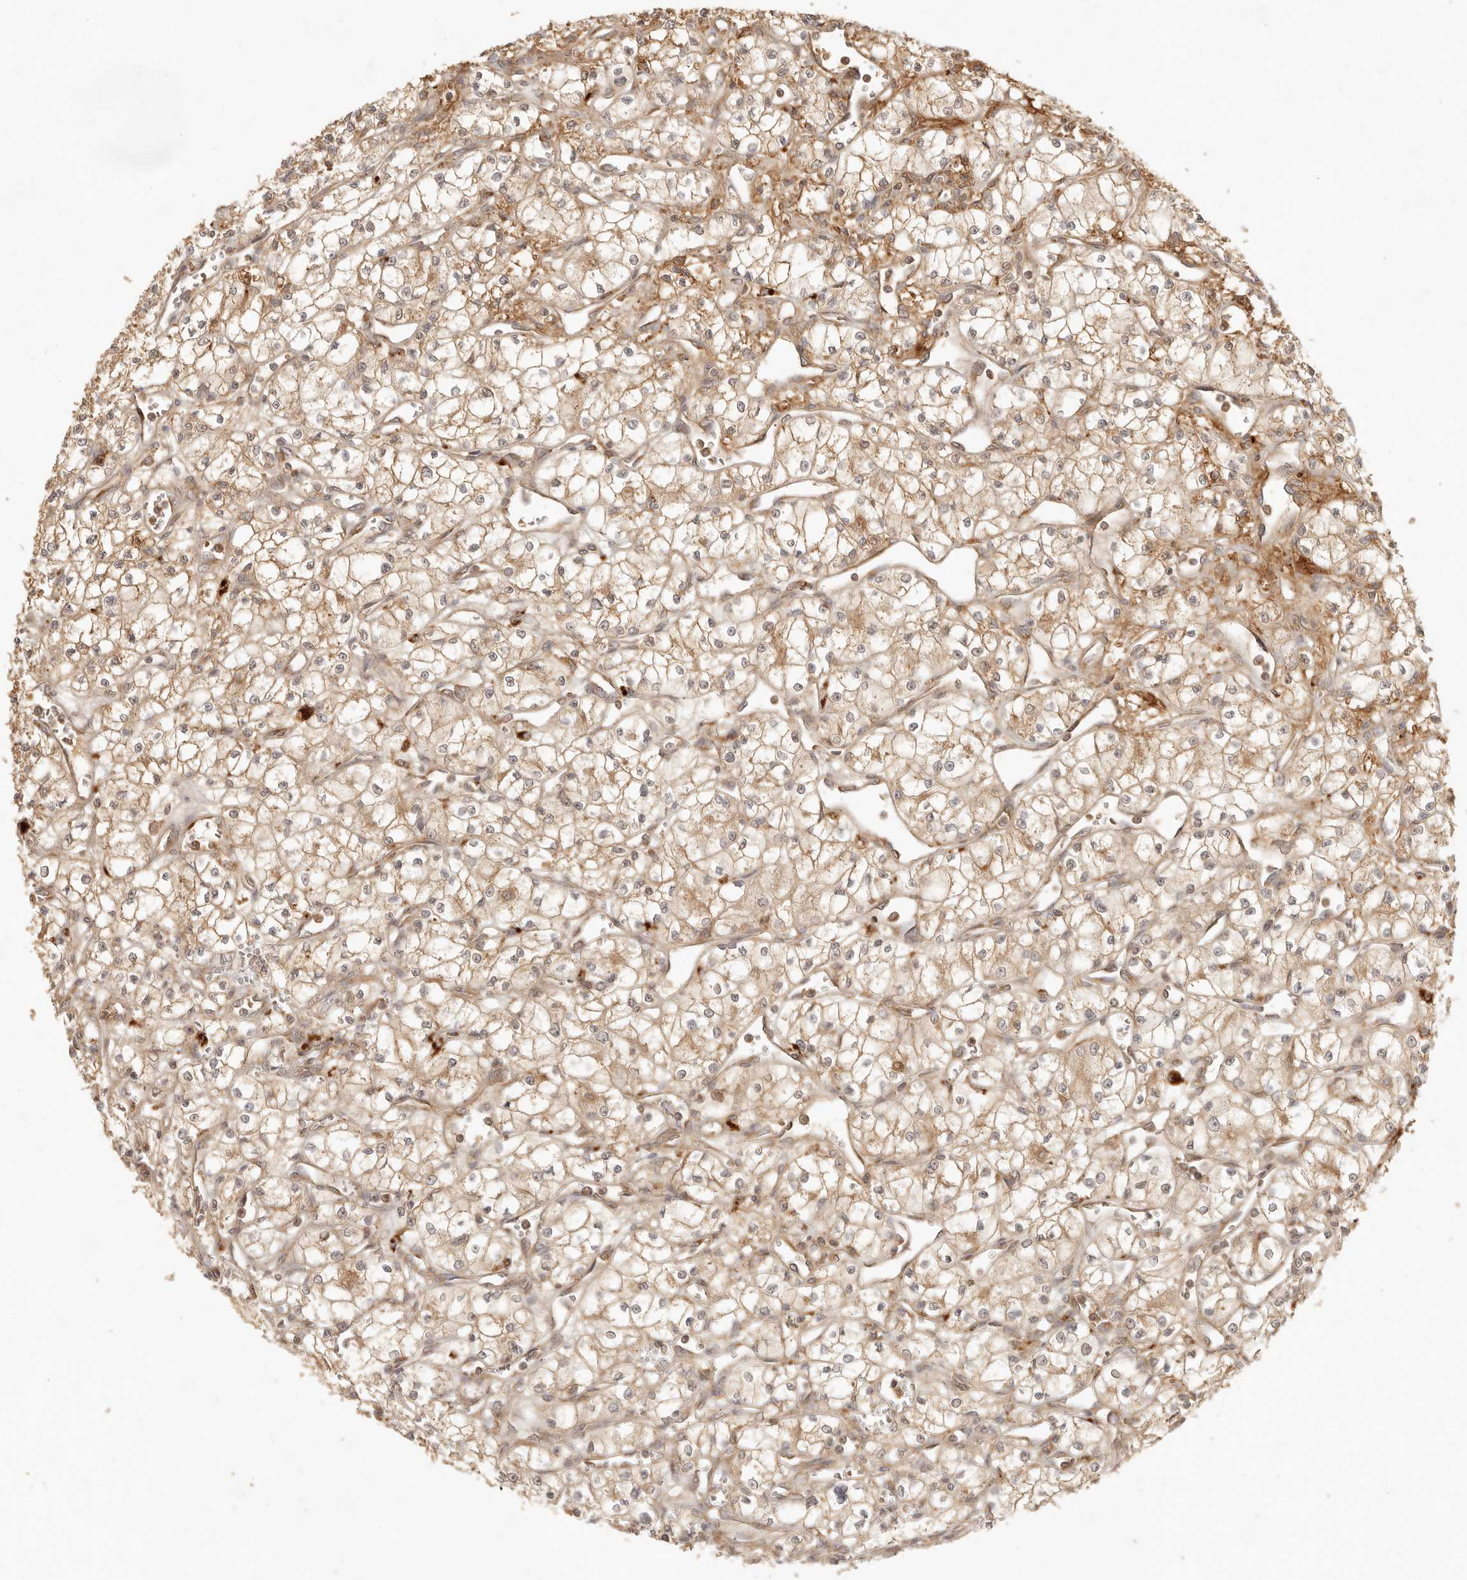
{"staining": {"intensity": "moderate", "quantity": ">75%", "location": "cytoplasmic/membranous"}, "tissue": "renal cancer", "cell_type": "Tumor cells", "image_type": "cancer", "snomed": [{"axis": "morphology", "description": "Adenocarcinoma, NOS"}, {"axis": "topography", "description": "Kidney"}], "caption": "Immunohistochemistry (IHC) staining of renal adenocarcinoma, which demonstrates medium levels of moderate cytoplasmic/membranous expression in approximately >75% of tumor cells indicating moderate cytoplasmic/membranous protein positivity. The staining was performed using DAB (brown) for protein detection and nuclei were counterstained in hematoxylin (blue).", "gene": "ANKRD61", "patient": {"sex": "male", "age": 59}}